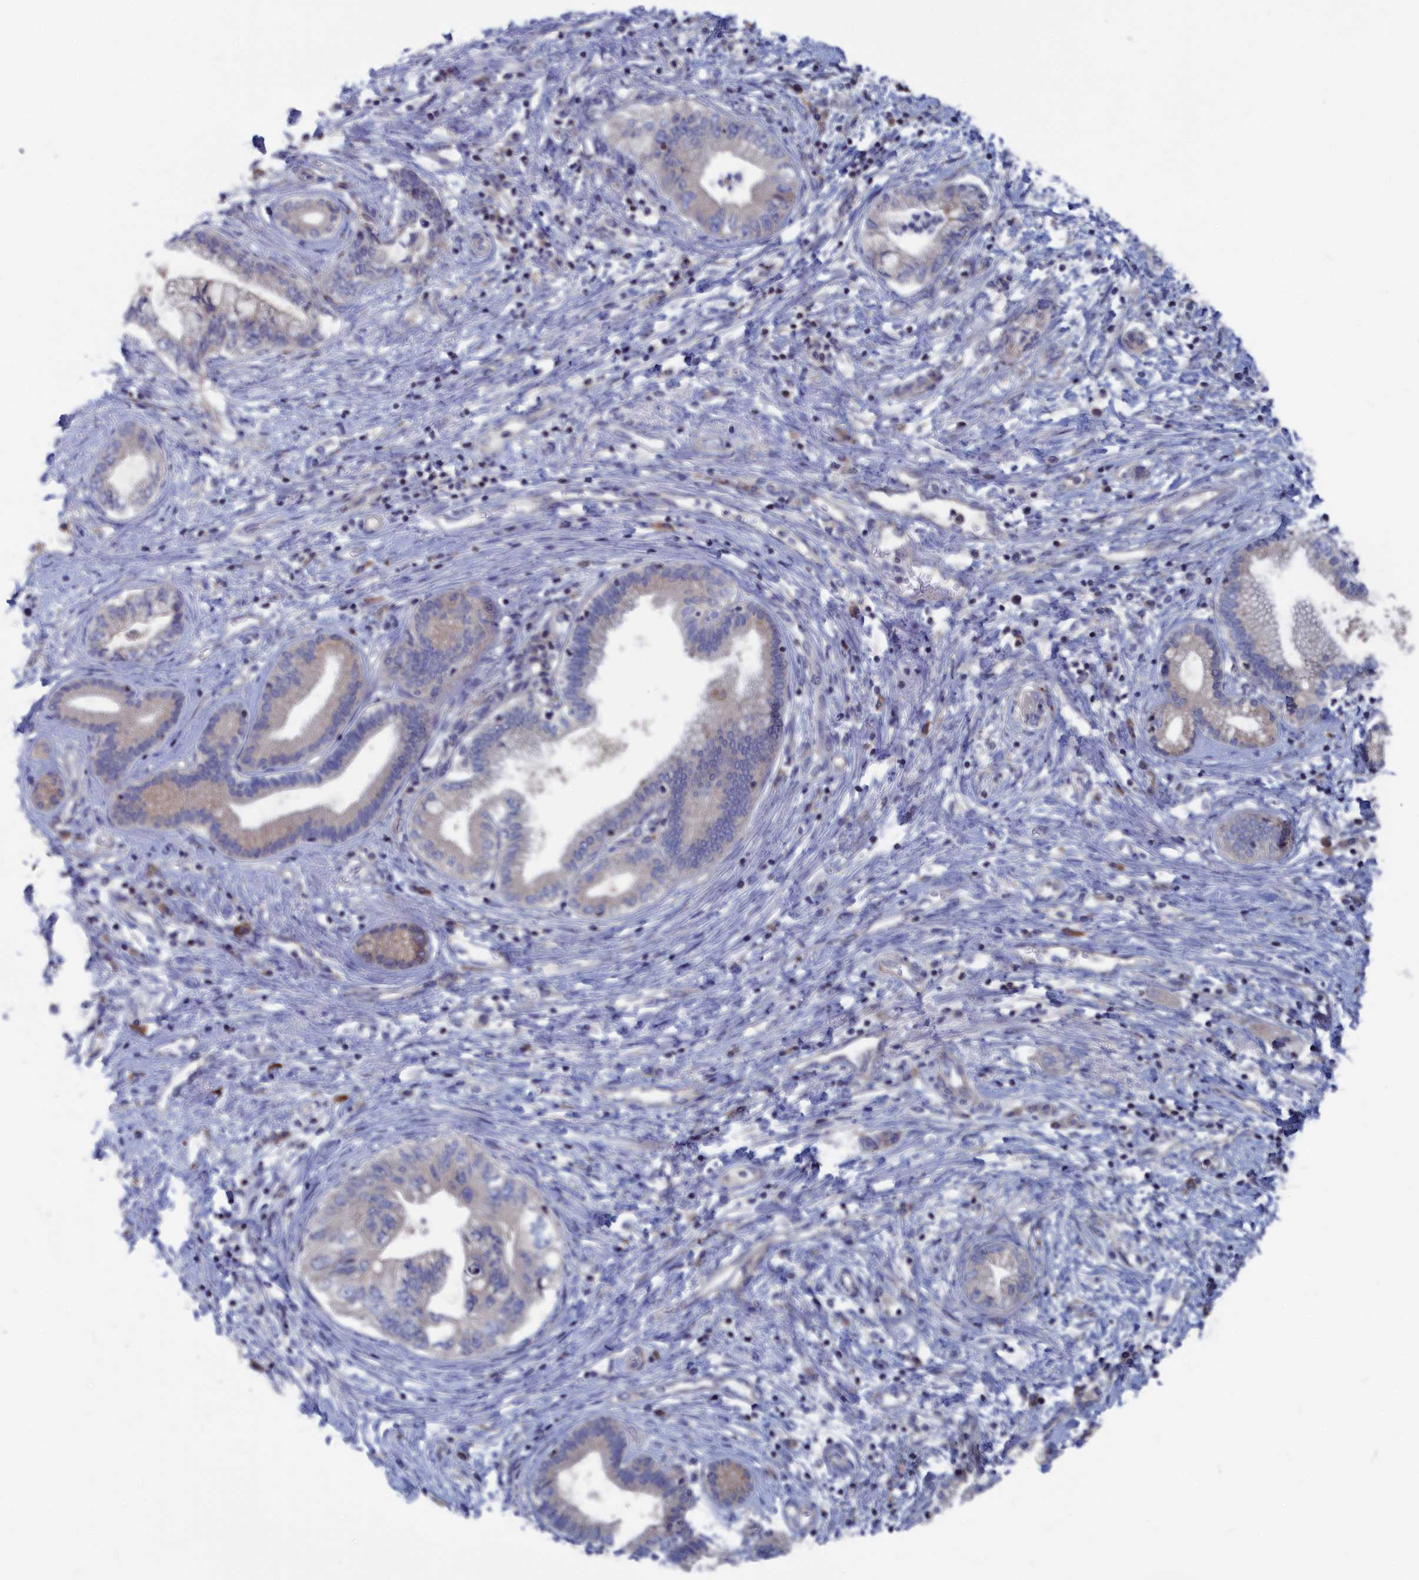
{"staining": {"intensity": "weak", "quantity": "<25%", "location": "cytoplasmic/membranous"}, "tissue": "pancreatic cancer", "cell_type": "Tumor cells", "image_type": "cancer", "snomed": [{"axis": "morphology", "description": "Adenocarcinoma, NOS"}, {"axis": "topography", "description": "Pancreas"}], "caption": "IHC image of neoplastic tissue: human adenocarcinoma (pancreatic) stained with DAB (3,3'-diaminobenzidine) reveals no significant protein staining in tumor cells.", "gene": "CEND1", "patient": {"sex": "female", "age": 73}}